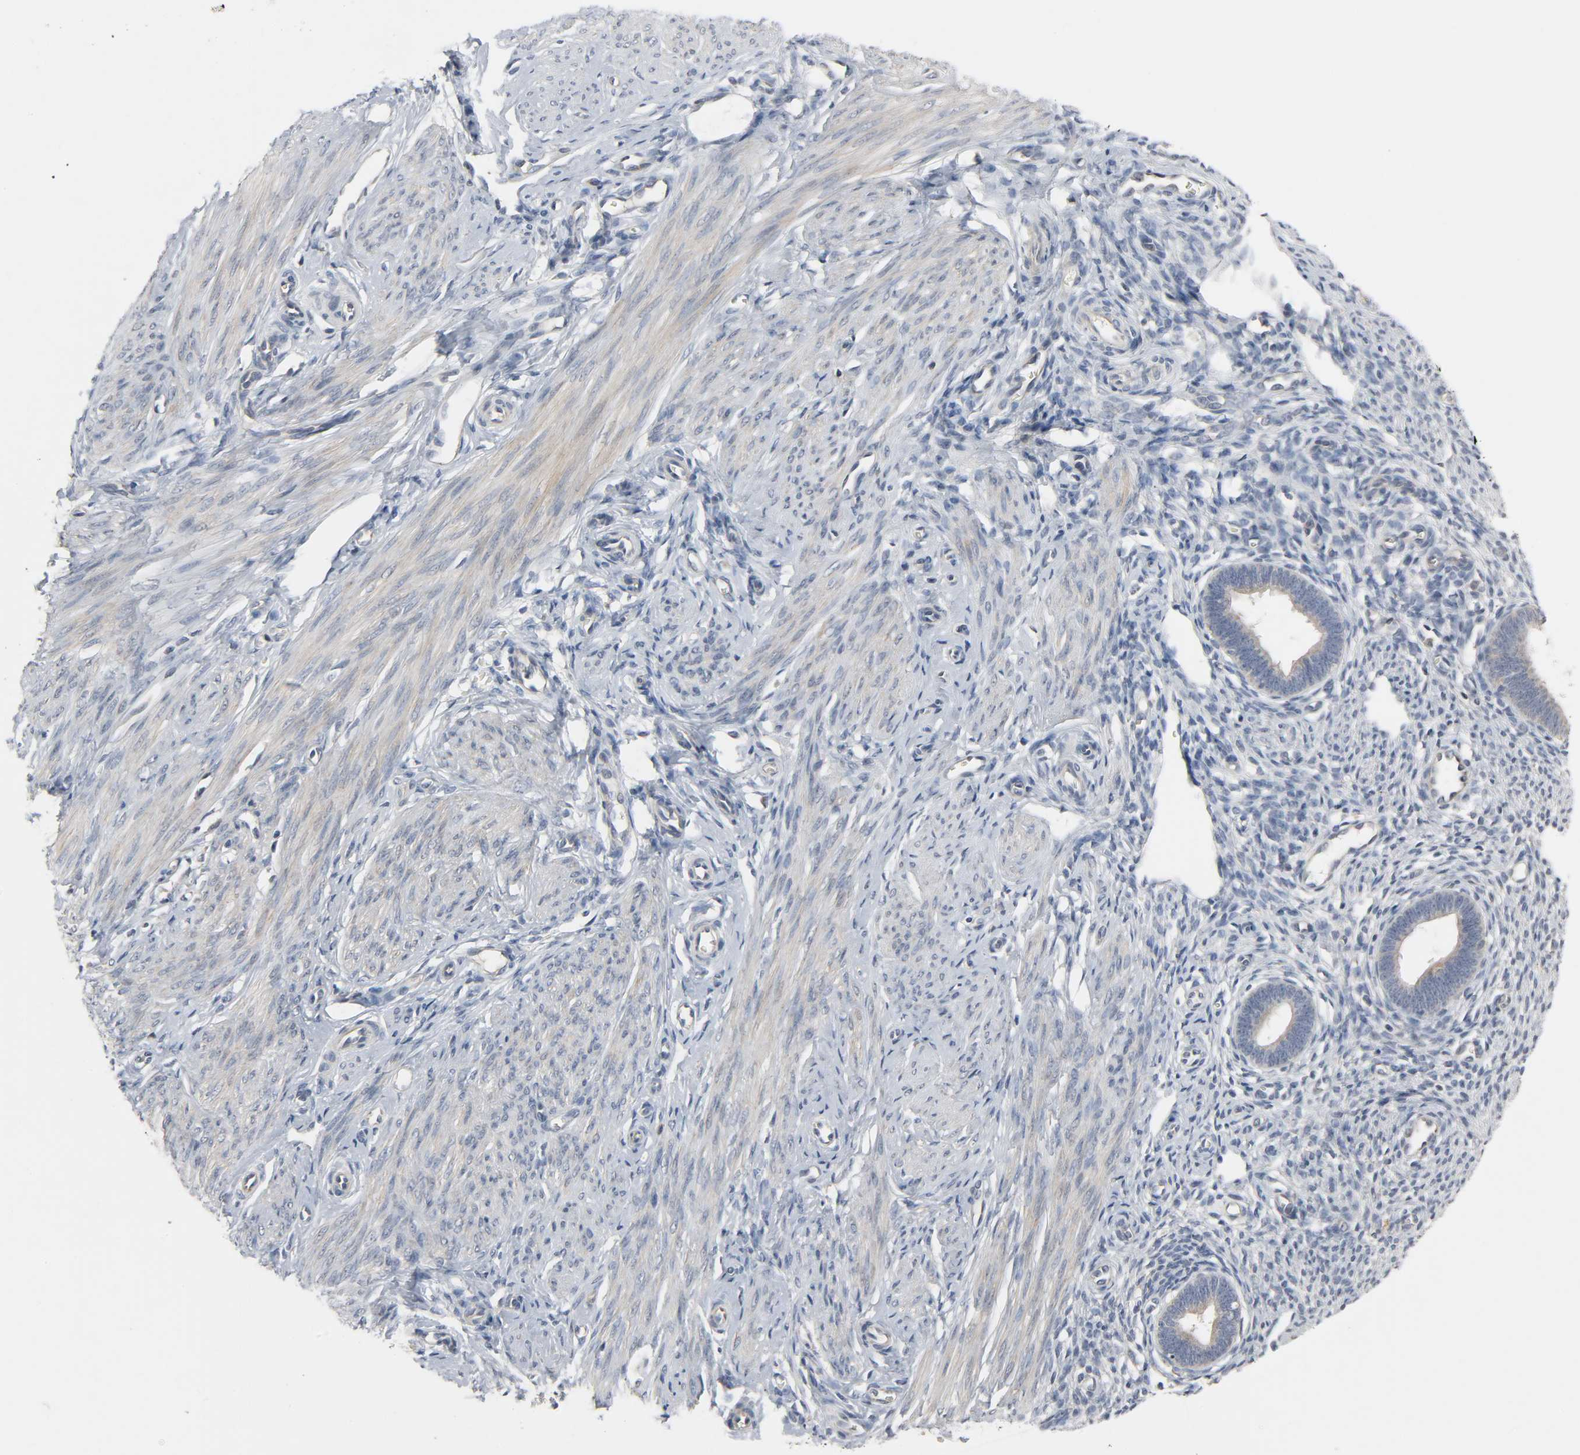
{"staining": {"intensity": "negative", "quantity": "none", "location": "none"}, "tissue": "endometrium", "cell_type": "Cells in endometrial stroma", "image_type": "normal", "snomed": [{"axis": "morphology", "description": "Normal tissue, NOS"}, {"axis": "topography", "description": "Endometrium"}], "caption": "A high-resolution histopathology image shows immunohistochemistry staining of unremarkable endometrium, which exhibits no significant staining in cells in endometrial stroma.", "gene": "CD4", "patient": {"sex": "female", "age": 27}}